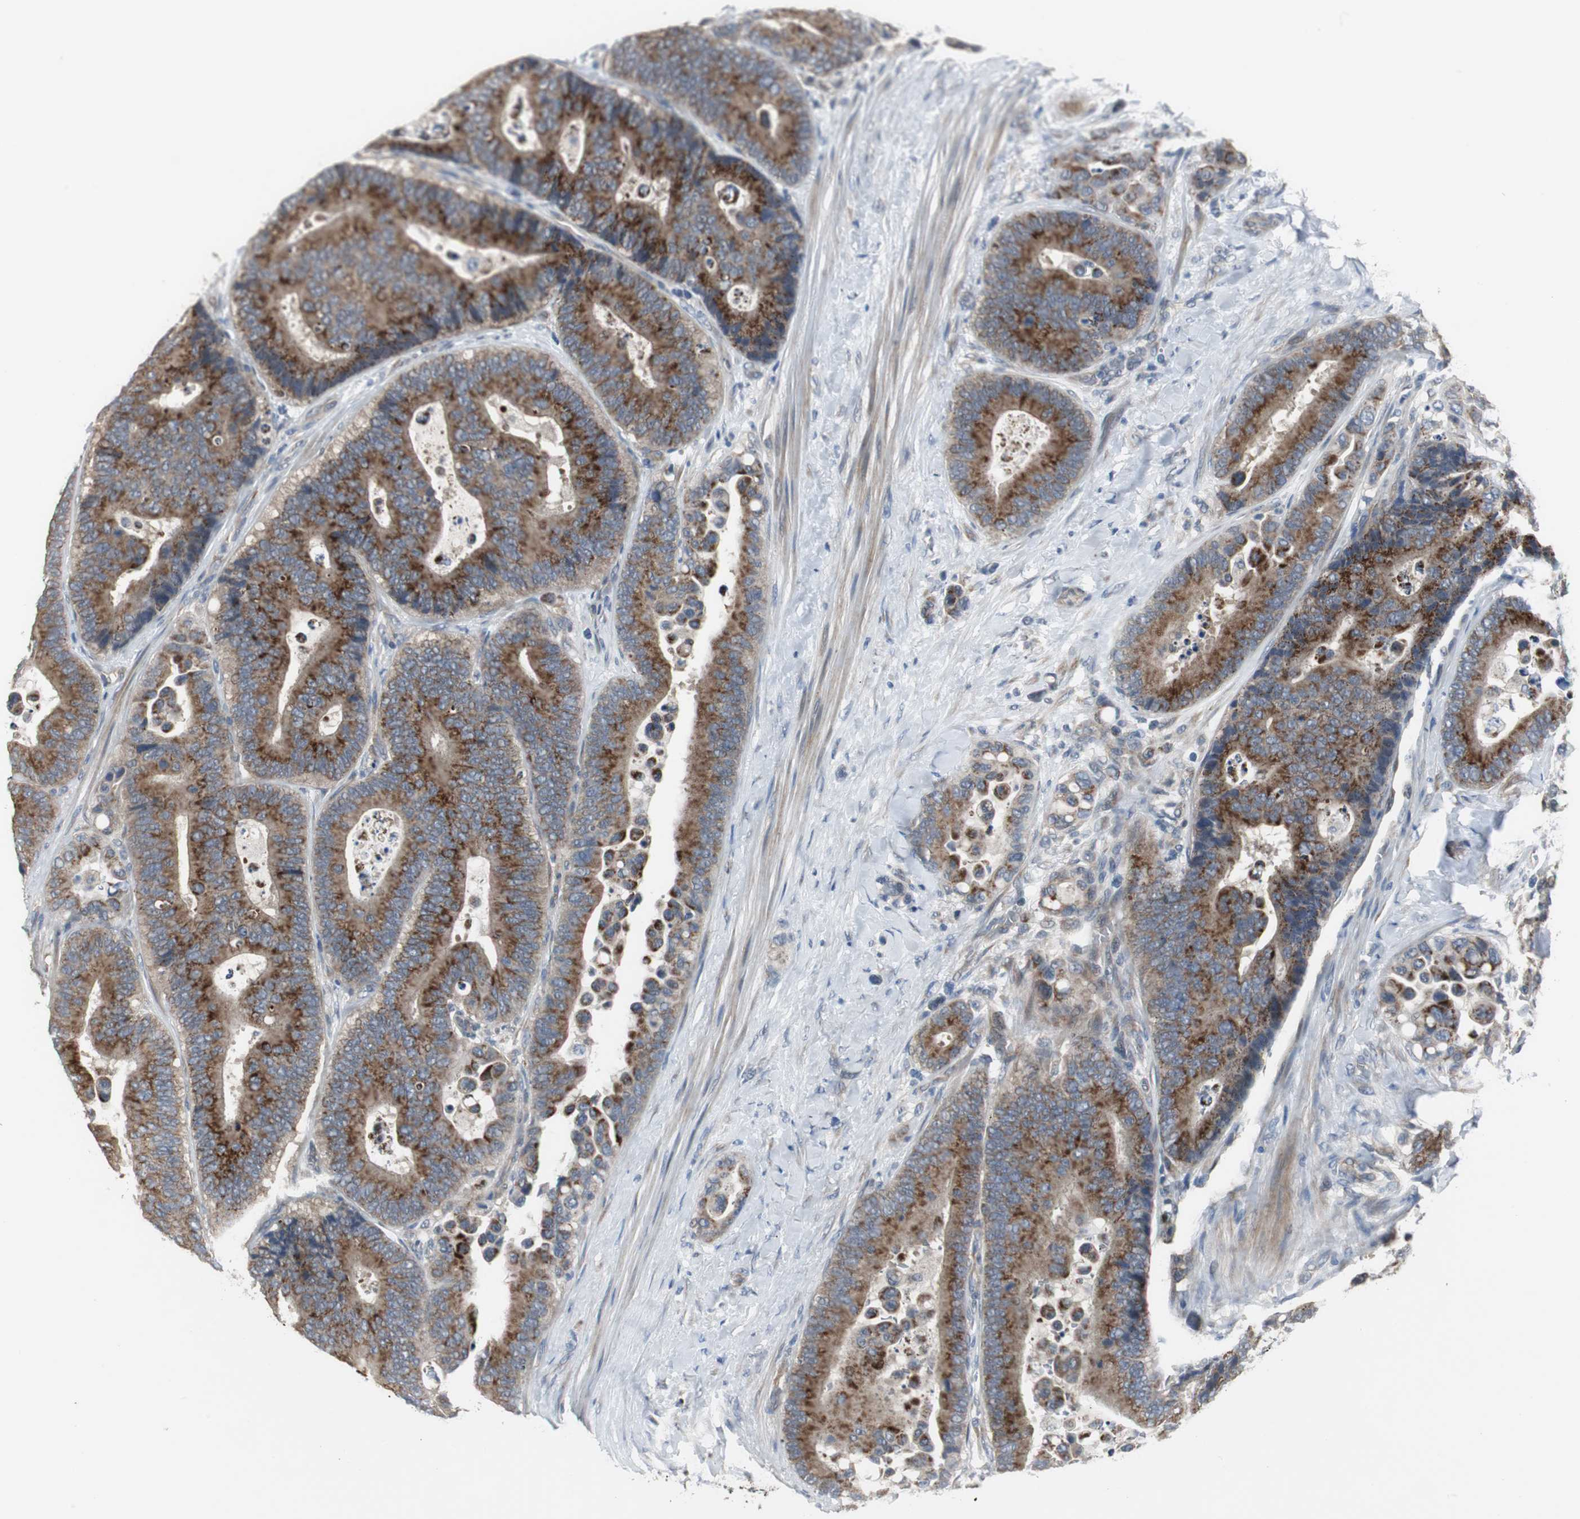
{"staining": {"intensity": "moderate", "quantity": ">75%", "location": "cytoplasmic/membranous"}, "tissue": "colorectal cancer", "cell_type": "Tumor cells", "image_type": "cancer", "snomed": [{"axis": "morphology", "description": "Normal tissue, NOS"}, {"axis": "morphology", "description": "Adenocarcinoma, NOS"}, {"axis": "topography", "description": "Colon"}], "caption": "Immunohistochemical staining of colorectal cancer shows medium levels of moderate cytoplasmic/membranous positivity in about >75% of tumor cells.", "gene": "MYT1", "patient": {"sex": "male", "age": 82}}